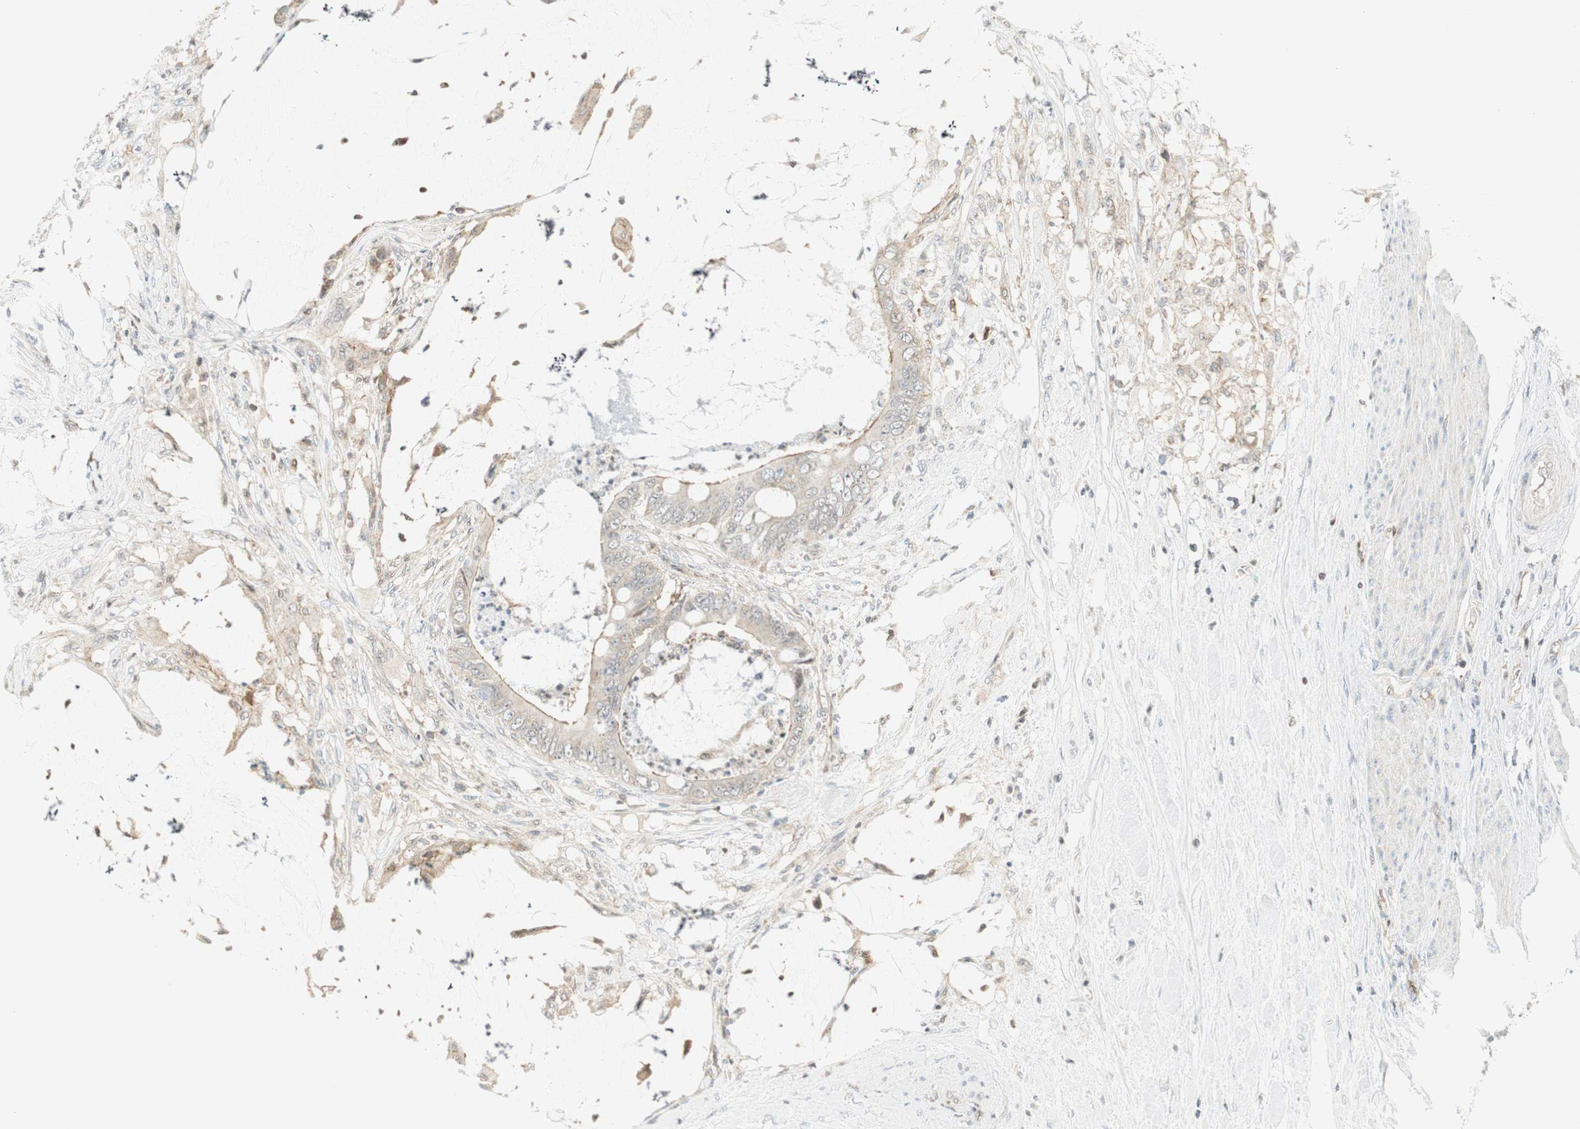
{"staining": {"intensity": "weak", "quantity": ">75%", "location": "cytoplasmic/membranous"}, "tissue": "colorectal cancer", "cell_type": "Tumor cells", "image_type": "cancer", "snomed": [{"axis": "morphology", "description": "Adenocarcinoma, NOS"}, {"axis": "topography", "description": "Rectum"}], "caption": "Tumor cells reveal weak cytoplasmic/membranous staining in approximately >75% of cells in colorectal adenocarcinoma.", "gene": "PPP1CA", "patient": {"sex": "female", "age": 77}}